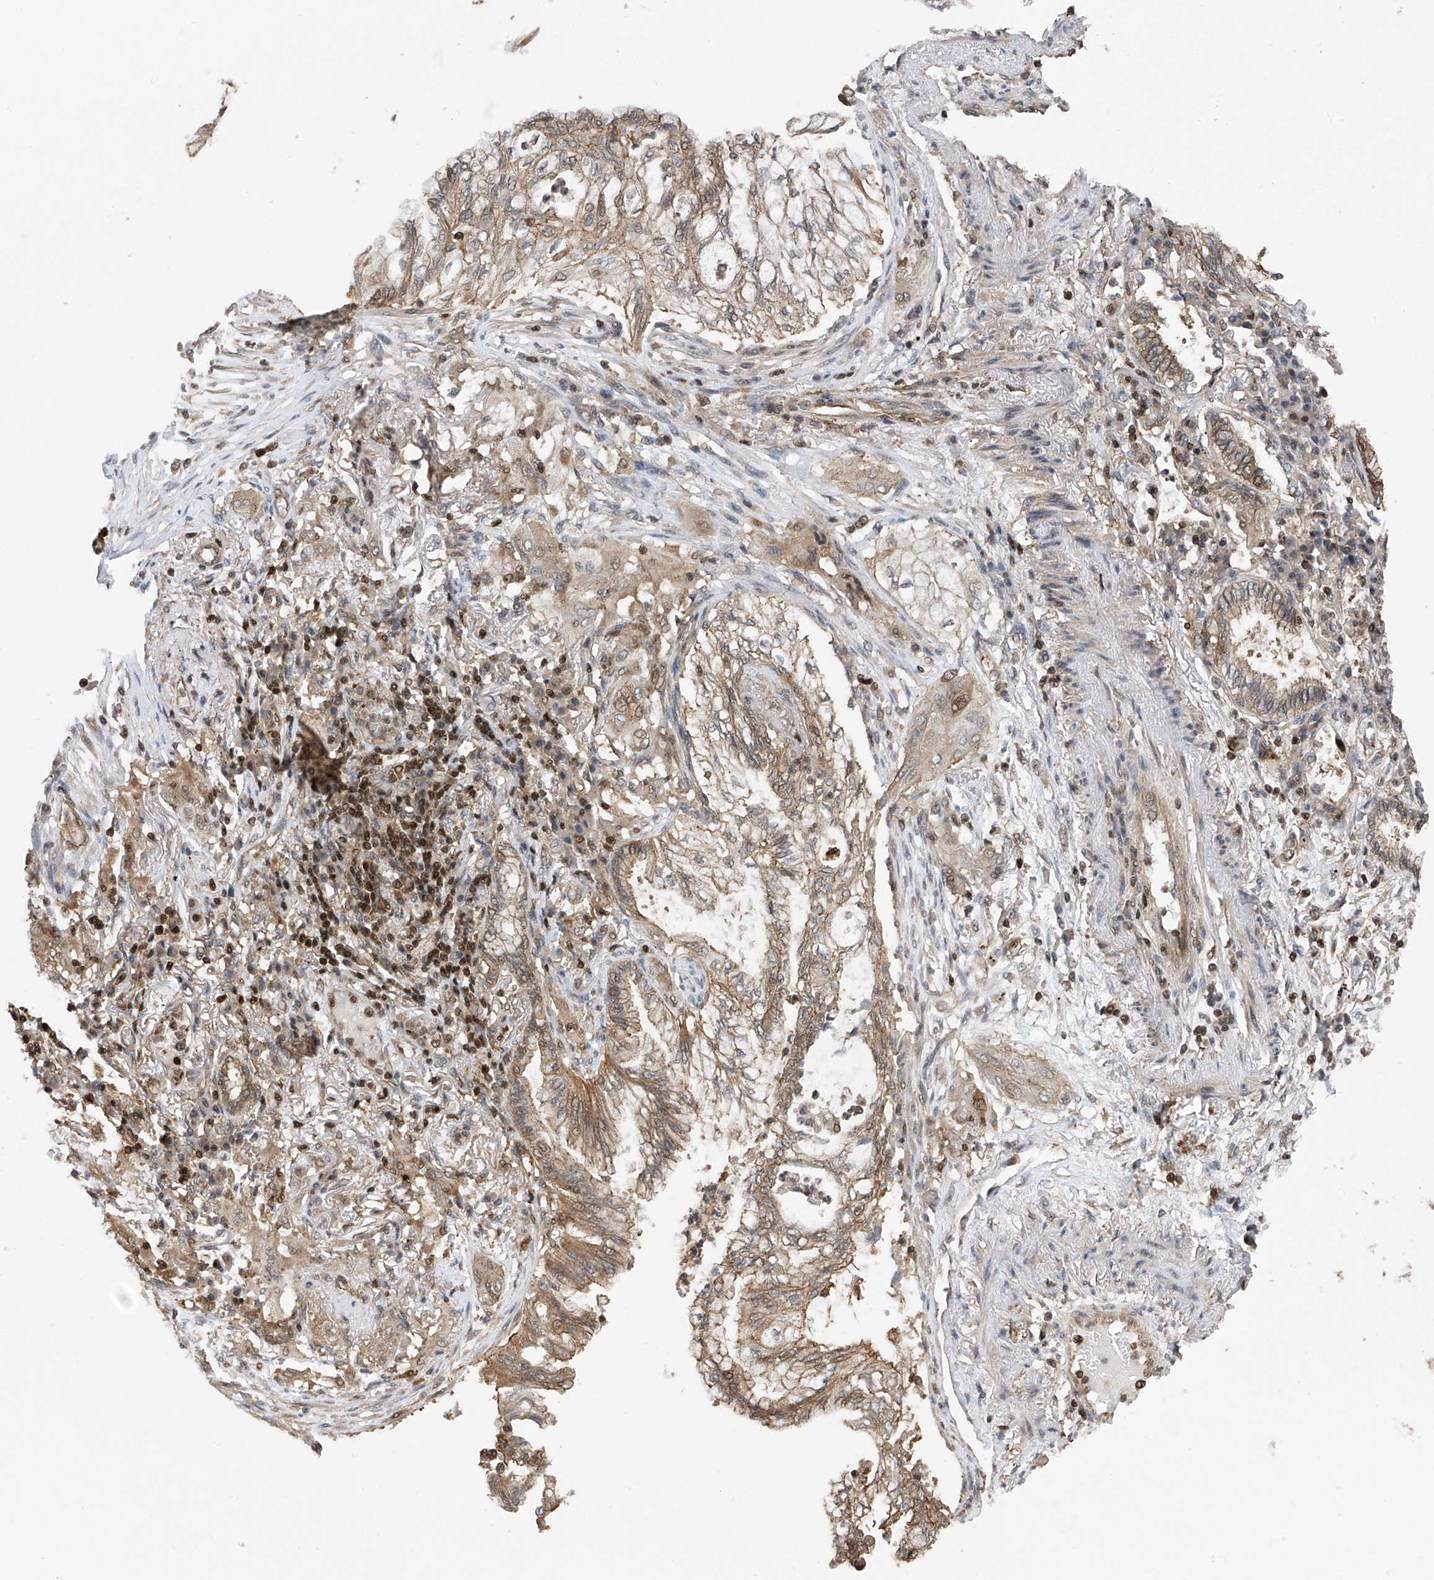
{"staining": {"intensity": "moderate", "quantity": "25%-75%", "location": "cytoplasmic/membranous"}, "tissue": "lung cancer", "cell_type": "Tumor cells", "image_type": "cancer", "snomed": [{"axis": "morphology", "description": "Adenocarcinoma, NOS"}, {"axis": "topography", "description": "Lung"}], "caption": "High-magnification brightfield microscopy of adenocarcinoma (lung) stained with DAB (3,3'-diaminobenzidine) (brown) and counterstained with hematoxylin (blue). tumor cells exhibit moderate cytoplasmic/membranous staining is seen in about25%-75% of cells. The staining was performed using DAB (3,3'-diaminobenzidine) to visualize the protein expression in brown, while the nuclei were stained in blue with hematoxylin (Magnification: 20x).", "gene": "DNAJC9", "patient": {"sex": "female", "age": 70}}